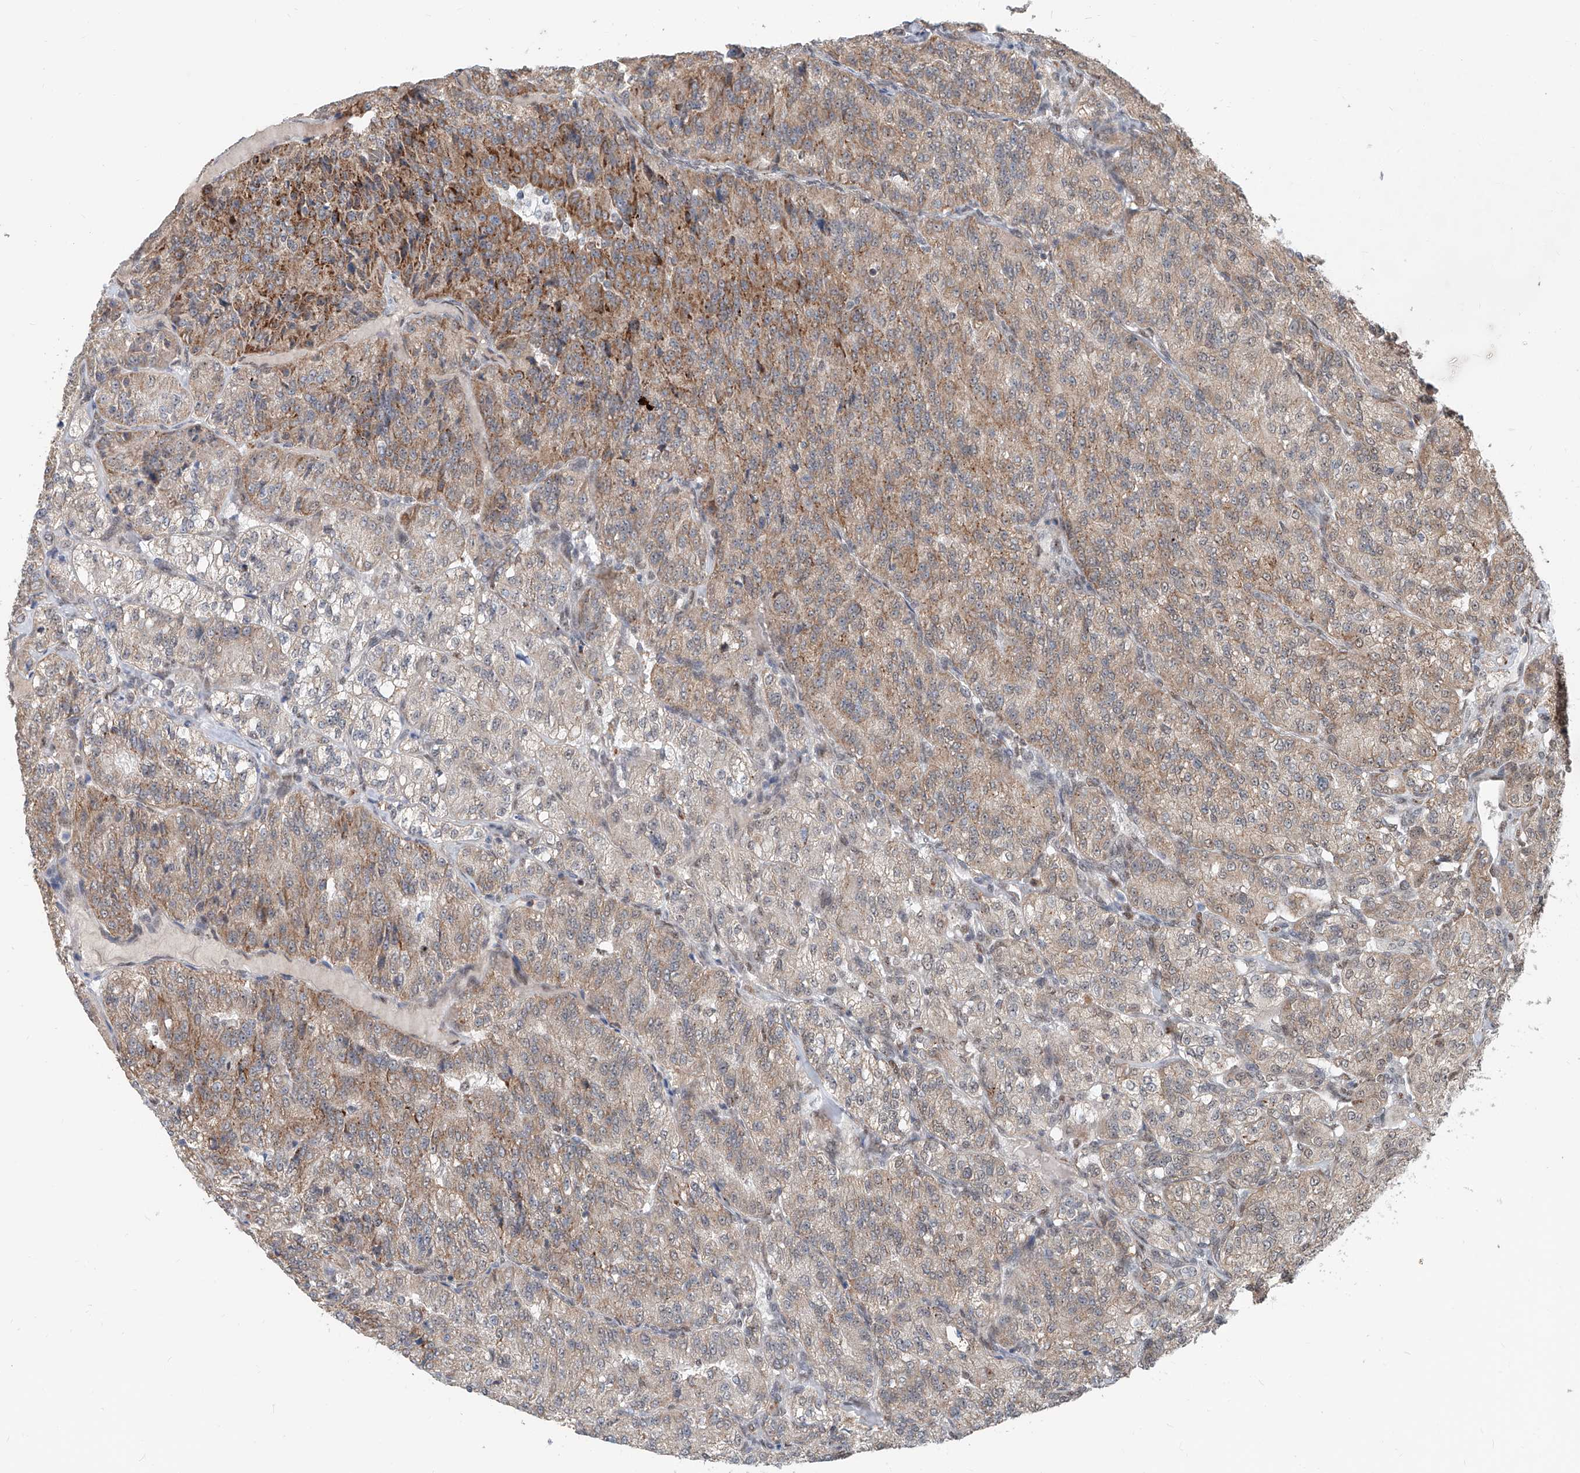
{"staining": {"intensity": "moderate", "quantity": ">75%", "location": "cytoplasmic/membranous"}, "tissue": "renal cancer", "cell_type": "Tumor cells", "image_type": "cancer", "snomed": [{"axis": "morphology", "description": "Adenocarcinoma, NOS"}, {"axis": "topography", "description": "Kidney"}], "caption": "Tumor cells exhibit medium levels of moderate cytoplasmic/membranous expression in approximately >75% of cells in adenocarcinoma (renal).", "gene": "SDE2", "patient": {"sex": "female", "age": 63}}